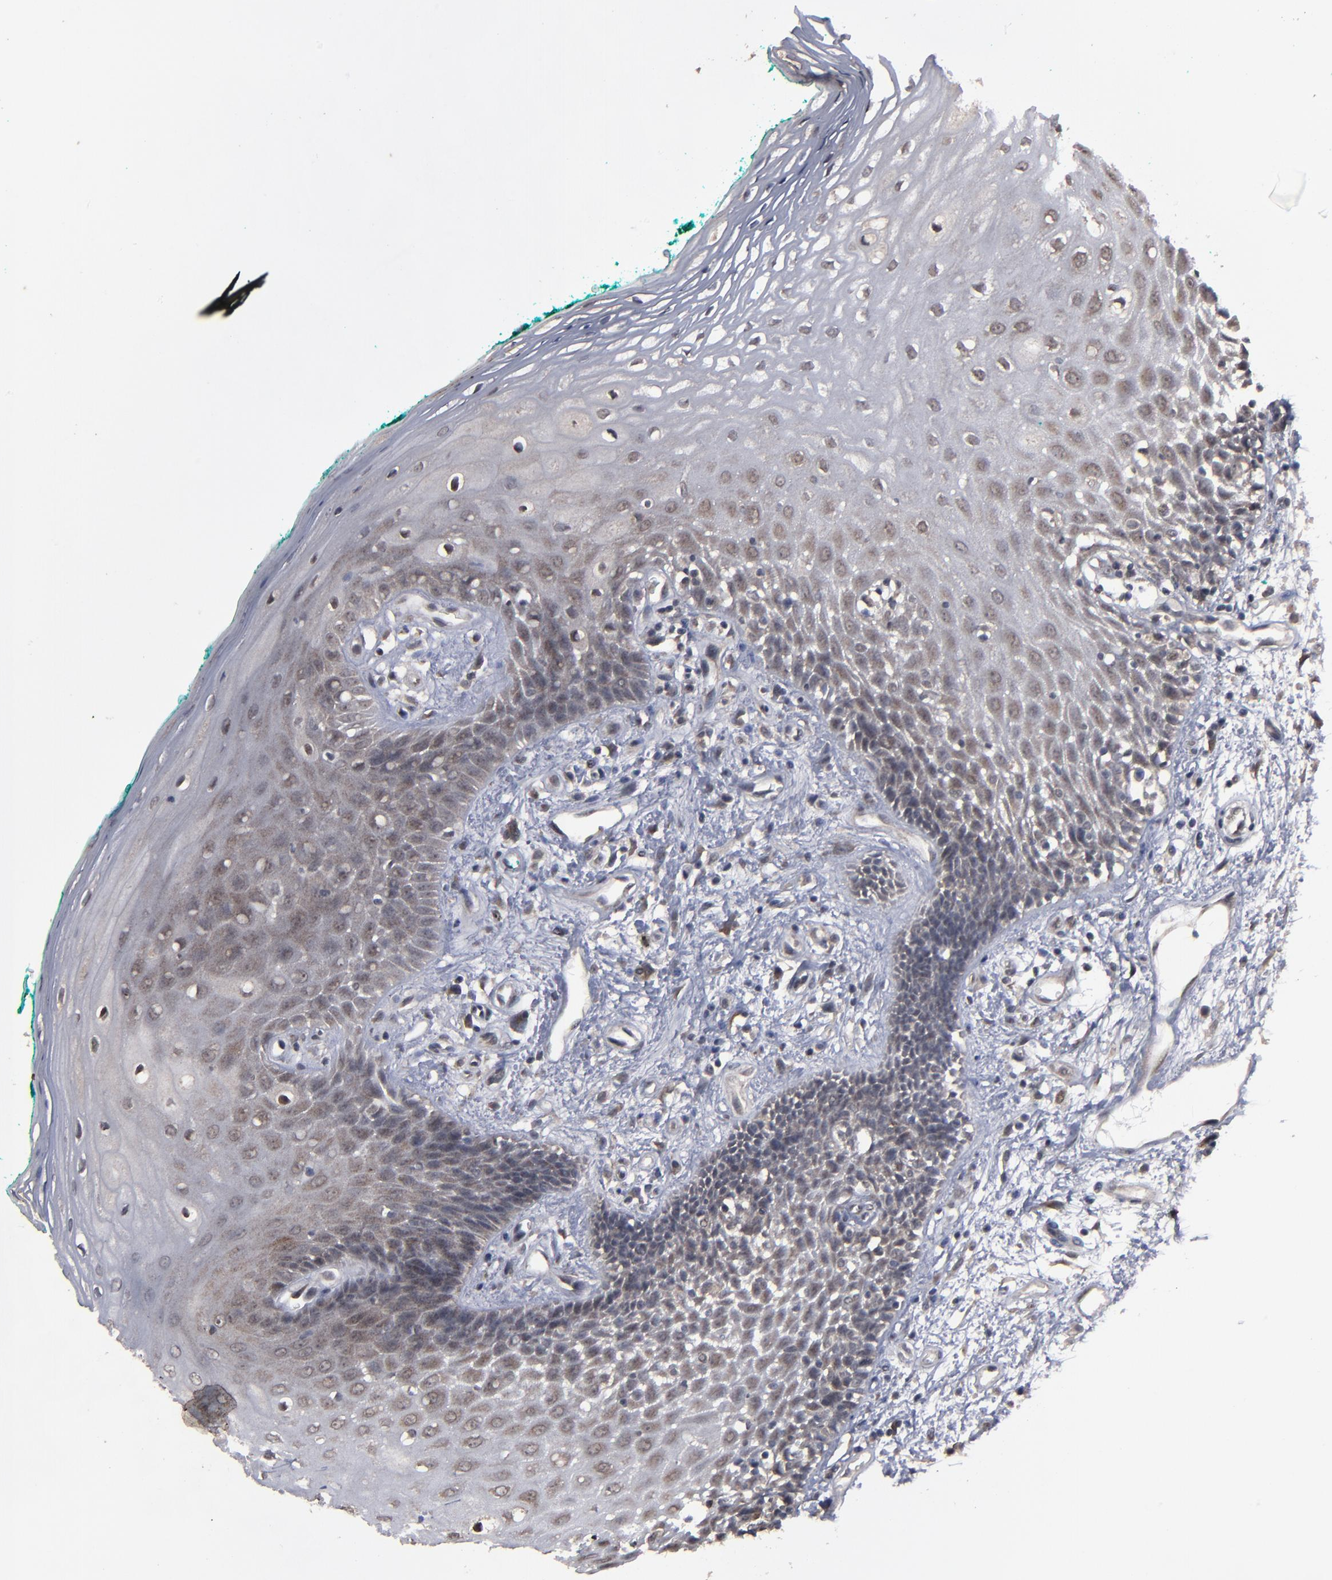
{"staining": {"intensity": "moderate", "quantity": "25%-75%", "location": "cytoplasmic/membranous,nuclear"}, "tissue": "oral mucosa", "cell_type": "Squamous epithelial cells", "image_type": "normal", "snomed": [{"axis": "morphology", "description": "Normal tissue, NOS"}, {"axis": "morphology", "description": "Squamous cell carcinoma, NOS"}, {"axis": "topography", "description": "Skeletal muscle"}, {"axis": "topography", "description": "Oral tissue"}, {"axis": "topography", "description": "Head-Neck"}], "caption": "Protein staining of normal oral mucosa demonstrates moderate cytoplasmic/membranous,nuclear expression in approximately 25%-75% of squamous epithelial cells. Using DAB (brown) and hematoxylin (blue) stains, captured at high magnification using brightfield microscopy.", "gene": "SLC22A17", "patient": {"sex": "female", "age": 84}}